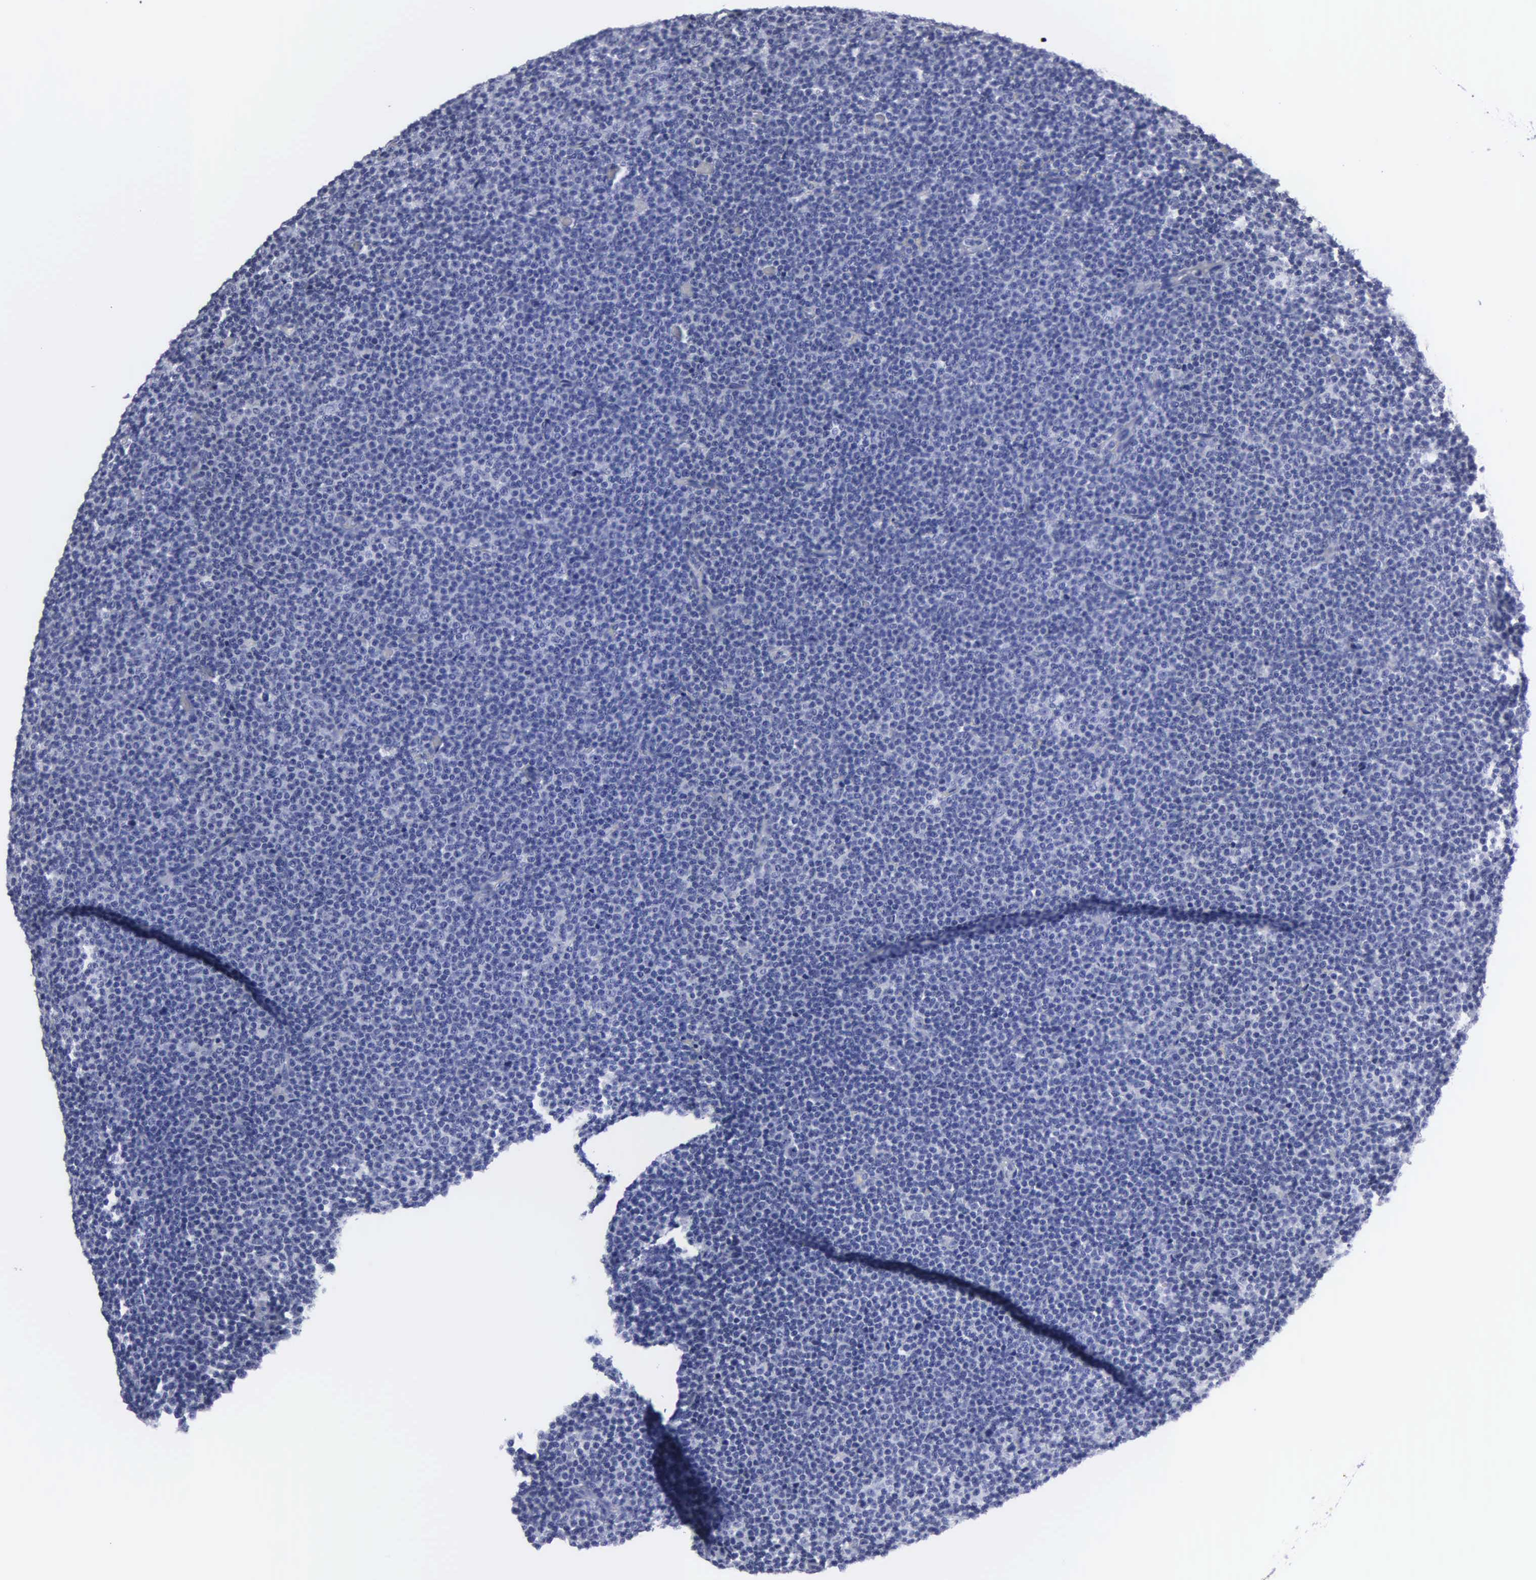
{"staining": {"intensity": "negative", "quantity": "none", "location": "none"}, "tissue": "lymphoma", "cell_type": "Tumor cells", "image_type": "cancer", "snomed": [{"axis": "morphology", "description": "Malignant lymphoma, non-Hodgkin's type, Low grade"}, {"axis": "topography", "description": "Lymph node"}], "caption": "A high-resolution image shows immunohistochemistry (IHC) staining of malignant lymphoma, non-Hodgkin's type (low-grade), which displays no significant expression in tumor cells.", "gene": "UPB1", "patient": {"sex": "female", "age": 69}}